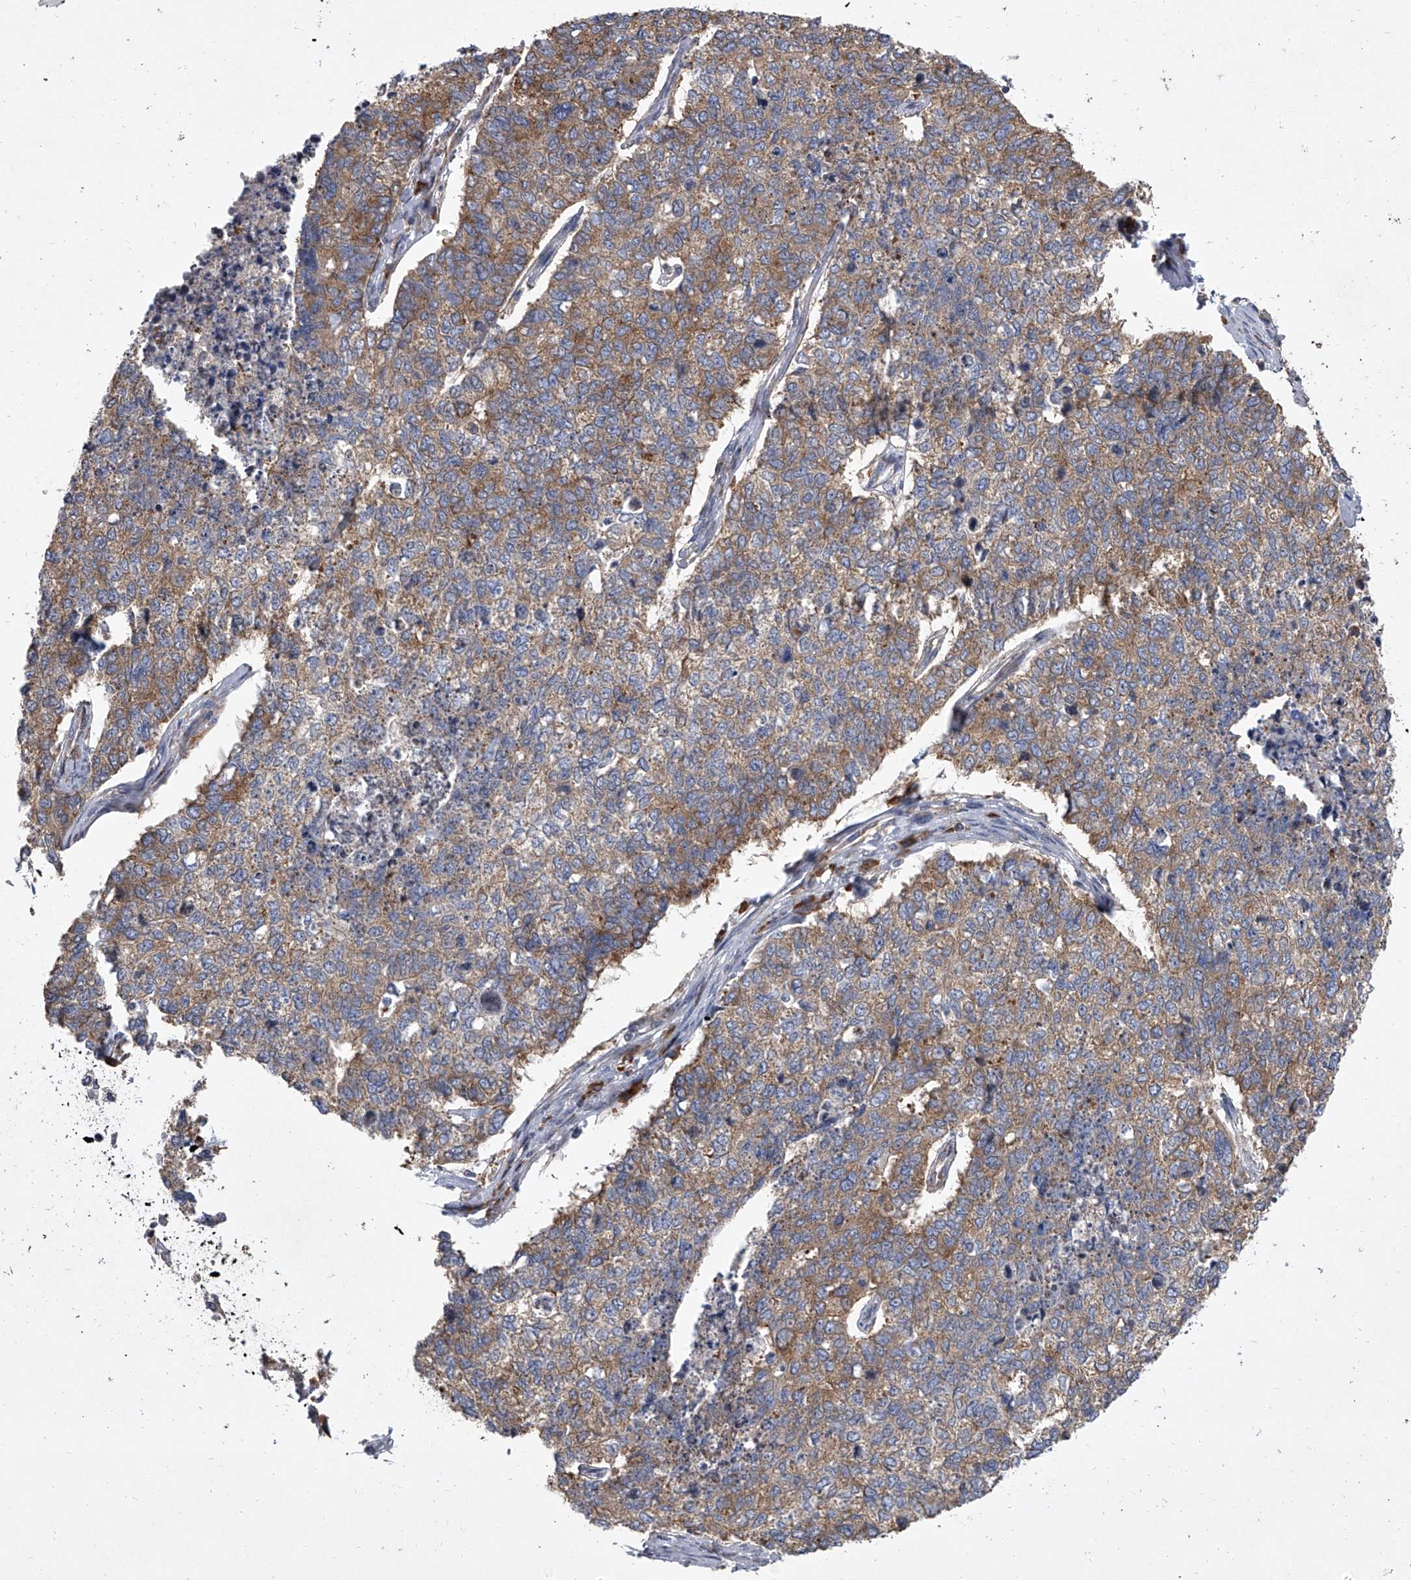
{"staining": {"intensity": "moderate", "quantity": ">75%", "location": "cytoplasmic/membranous"}, "tissue": "cervical cancer", "cell_type": "Tumor cells", "image_type": "cancer", "snomed": [{"axis": "morphology", "description": "Squamous cell carcinoma, NOS"}, {"axis": "topography", "description": "Cervix"}], "caption": "Cervical squamous cell carcinoma stained with DAB (3,3'-diaminobenzidine) immunohistochemistry demonstrates medium levels of moderate cytoplasmic/membranous positivity in approximately >75% of tumor cells.", "gene": "EIF2S2", "patient": {"sex": "female", "age": 63}}